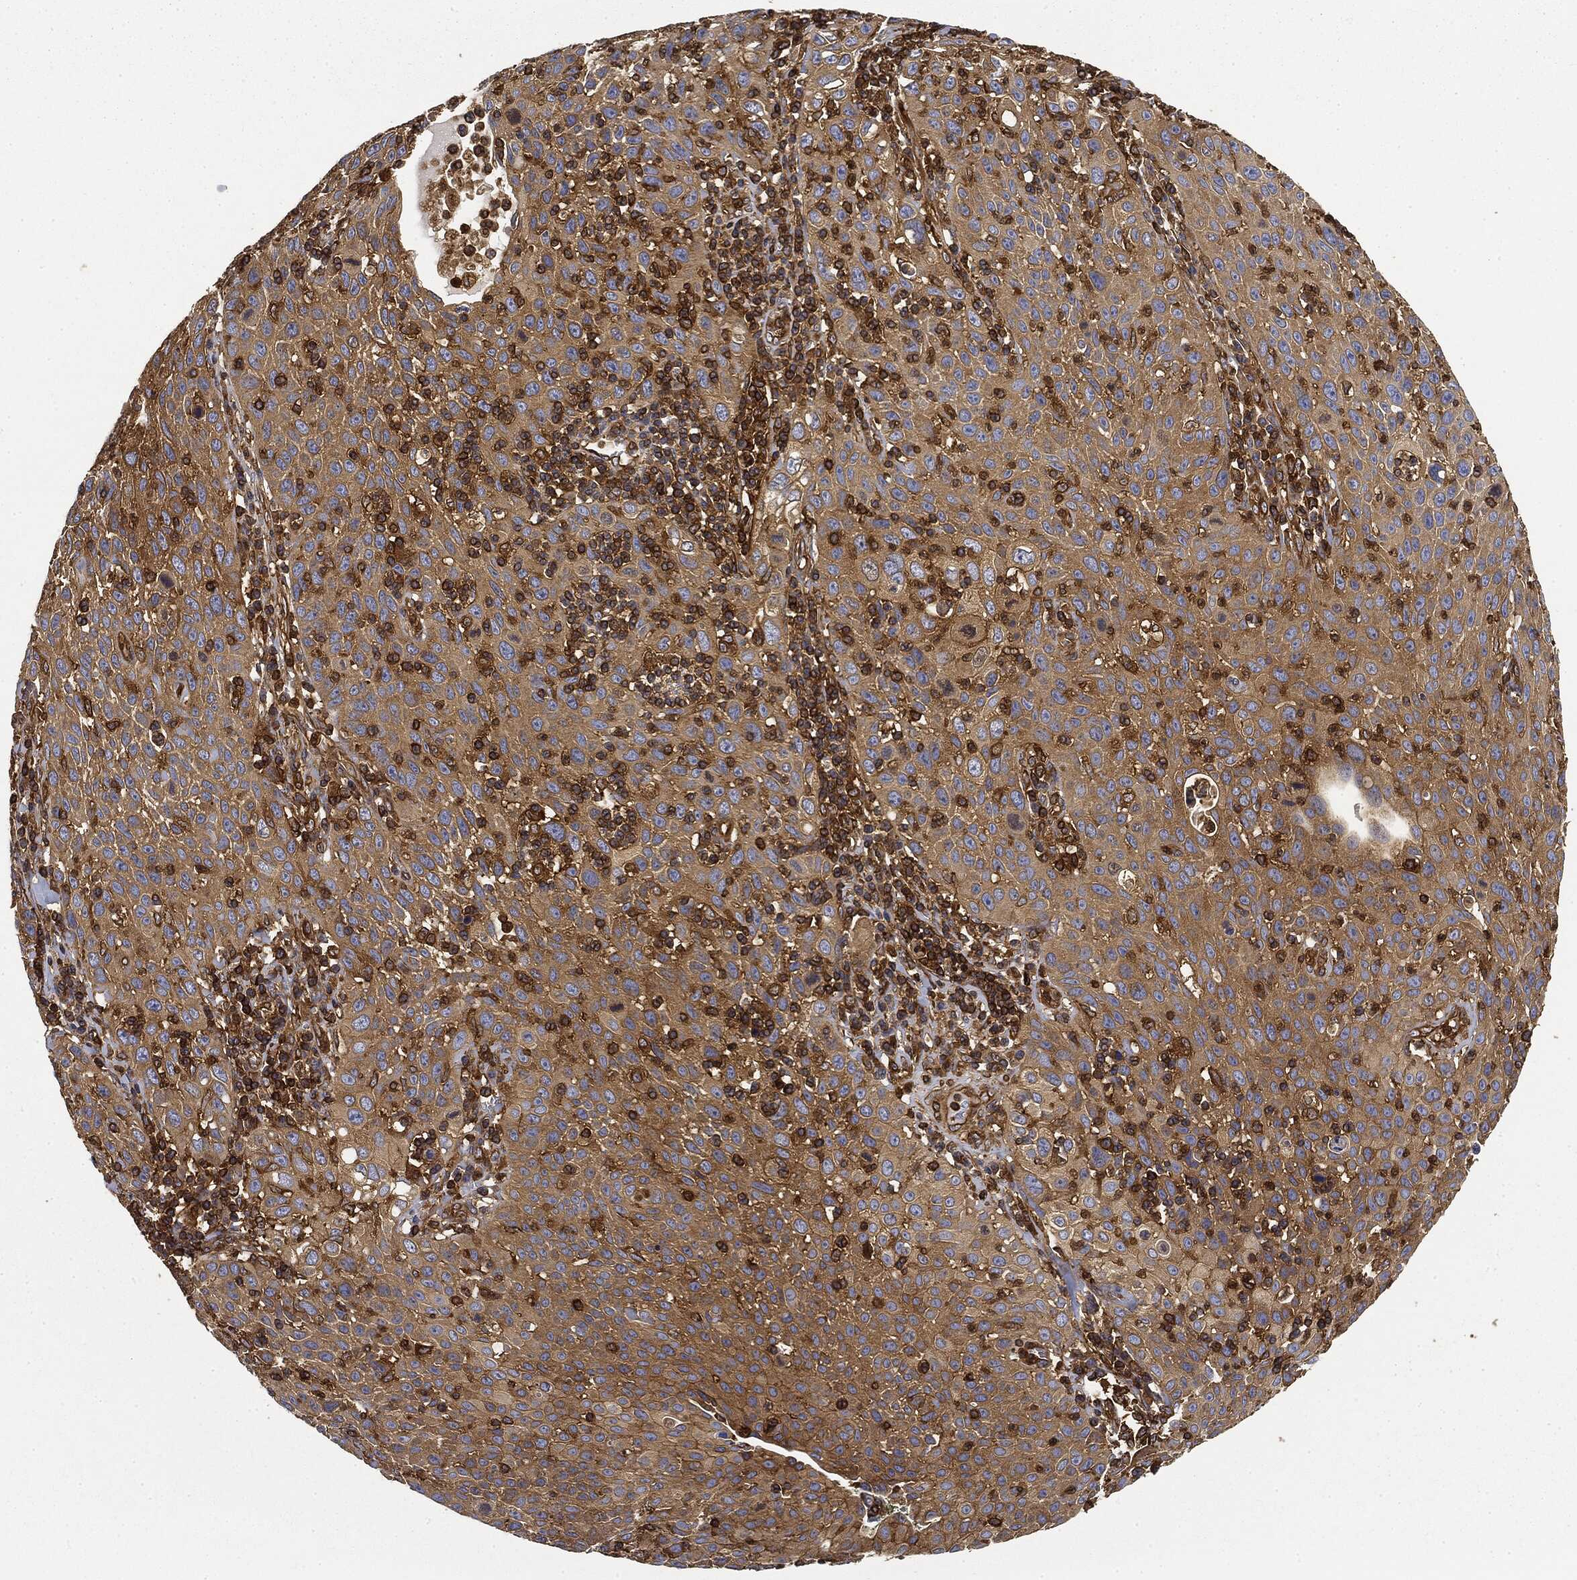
{"staining": {"intensity": "weak", "quantity": ">75%", "location": "cytoplasmic/membranous"}, "tissue": "cervical cancer", "cell_type": "Tumor cells", "image_type": "cancer", "snomed": [{"axis": "morphology", "description": "Squamous cell carcinoma, NOS"}, {"axis": "topography", "description": "Cervix"}], "caption": "Protein expression analysis of human squamous cell carcinoma (cervical) reveals weak cytoplasmic/membranous expression in approximately >75% of tumor cells. Nuclei are stained in blue.", "gene": "WDR1", "patient": {"sex": "female", "age": 26}}